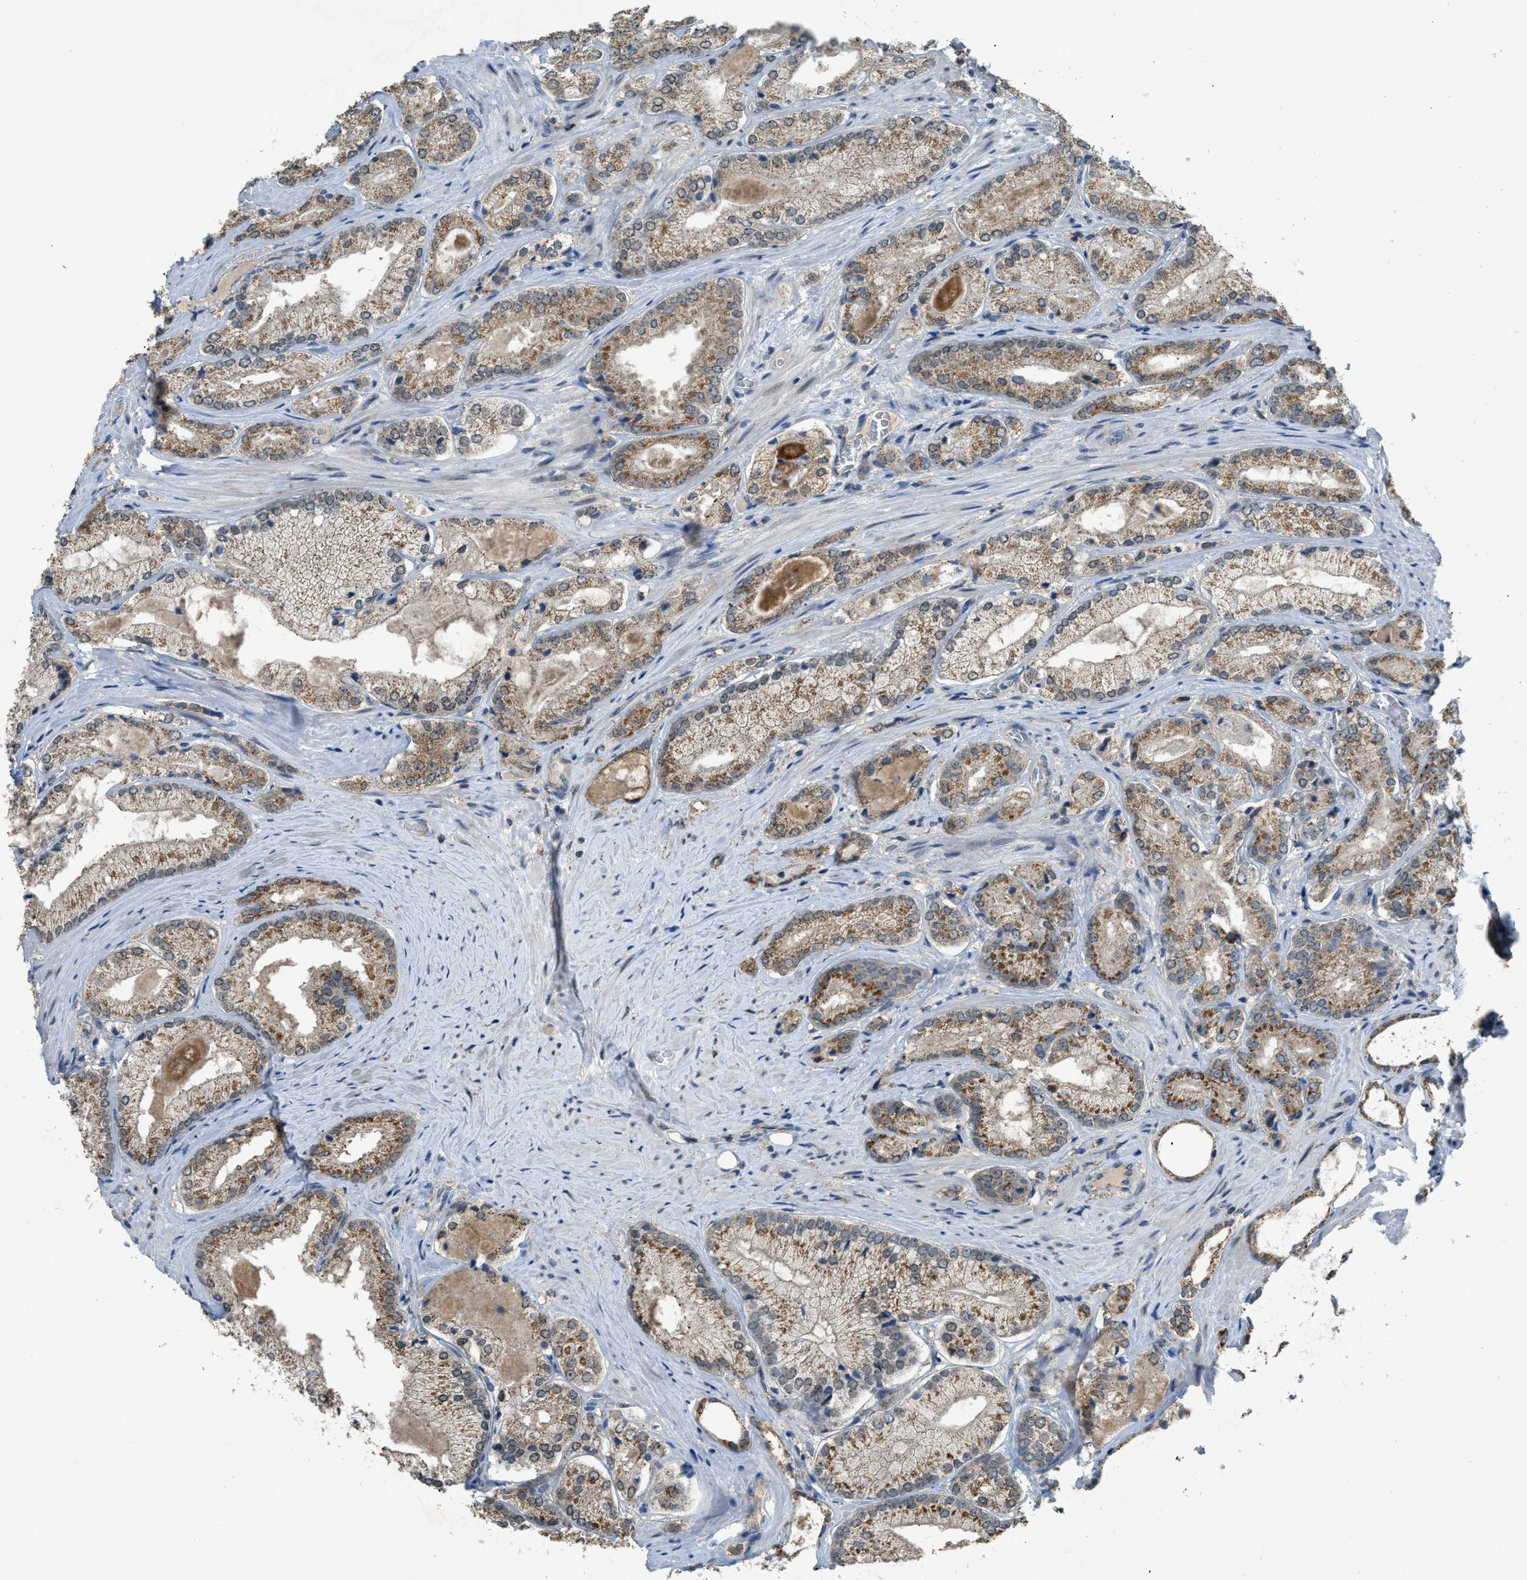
{"staining": {"intensity": "moderate", "quantity": ">75%", "location": "cytoplasmic/membranous"}, "tissue": "prostate cancer", "cell_type": "Tumor cells", "image_type": "cancer", "snomed": [{"axis": "morphology", "description": "Adenocarcinoma, Low grade"}, {"axis": "topography", "description": "Prostate"}], "caption": "Tumor cells exhibit medium levels of moderate cytoplasmic/membranous expression in about >75% of cells in adenocarcinoma (low-grade) (prostate). (brown staining indicates protein expression, while blue staining denotes nuclei).", "gene": "IPO7", "patient": {"sex": "male", "age": 65}}